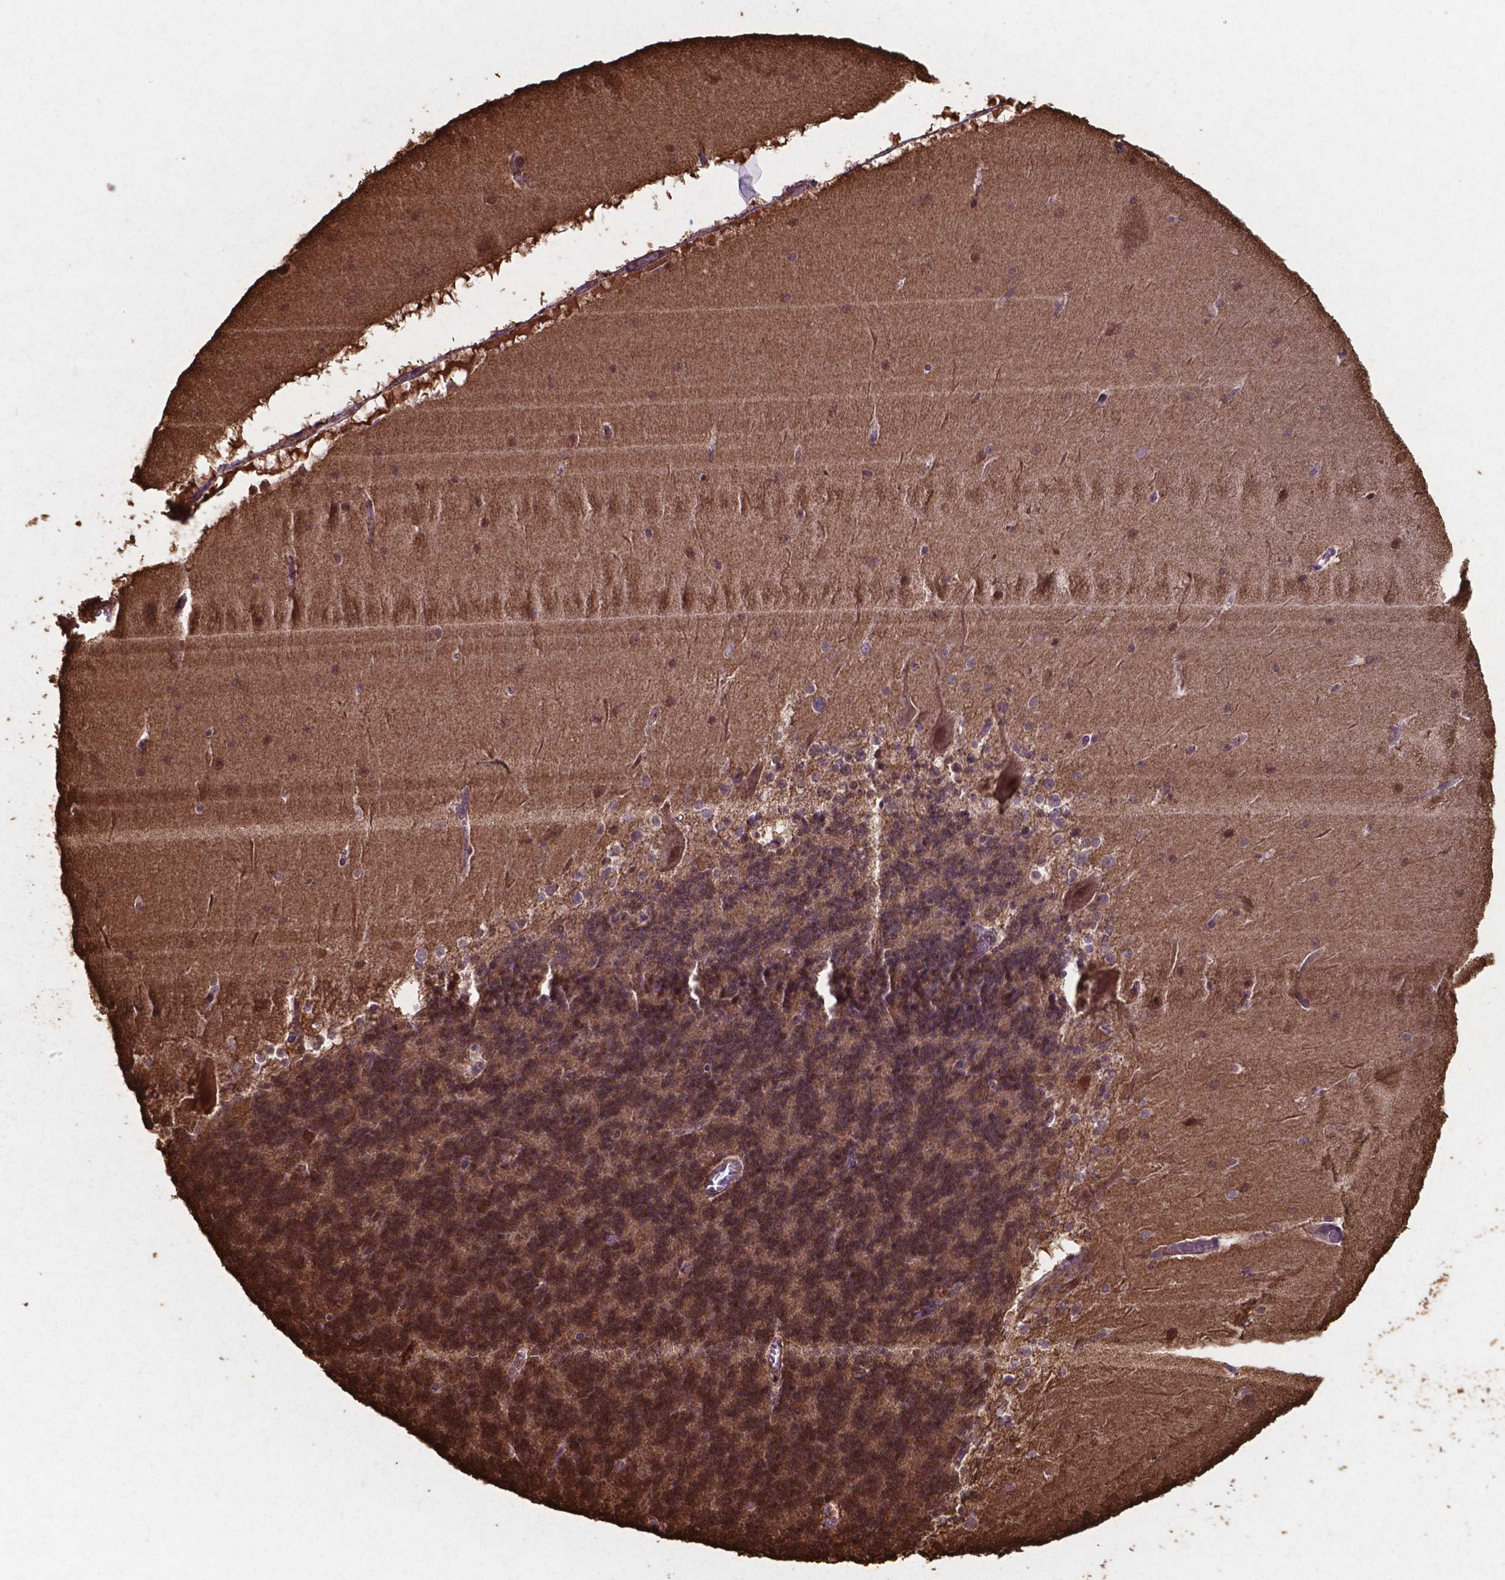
{"staining": {"intensity": "moderate", "quantity": "25%-75%", "location": "cytoplasmic/membranous,nuclear"}, "tissue": "cerebellum", "cell_type": "Cells in granular layer", "image_type": "normal", "snomed": [{"axis": "morphology", "description": "Normal tissue, NOS"}, {"axis": "topography", "description": "Cerebellum"}], "caption": "Unremarkable cerebellum demonstrates moderate cytoplasmic/membranous,nuclear staining in approximately 25%-75% of cells in granular layer.", "gene": "CHP2", "patient": {"sex": "female", "age": 19}}